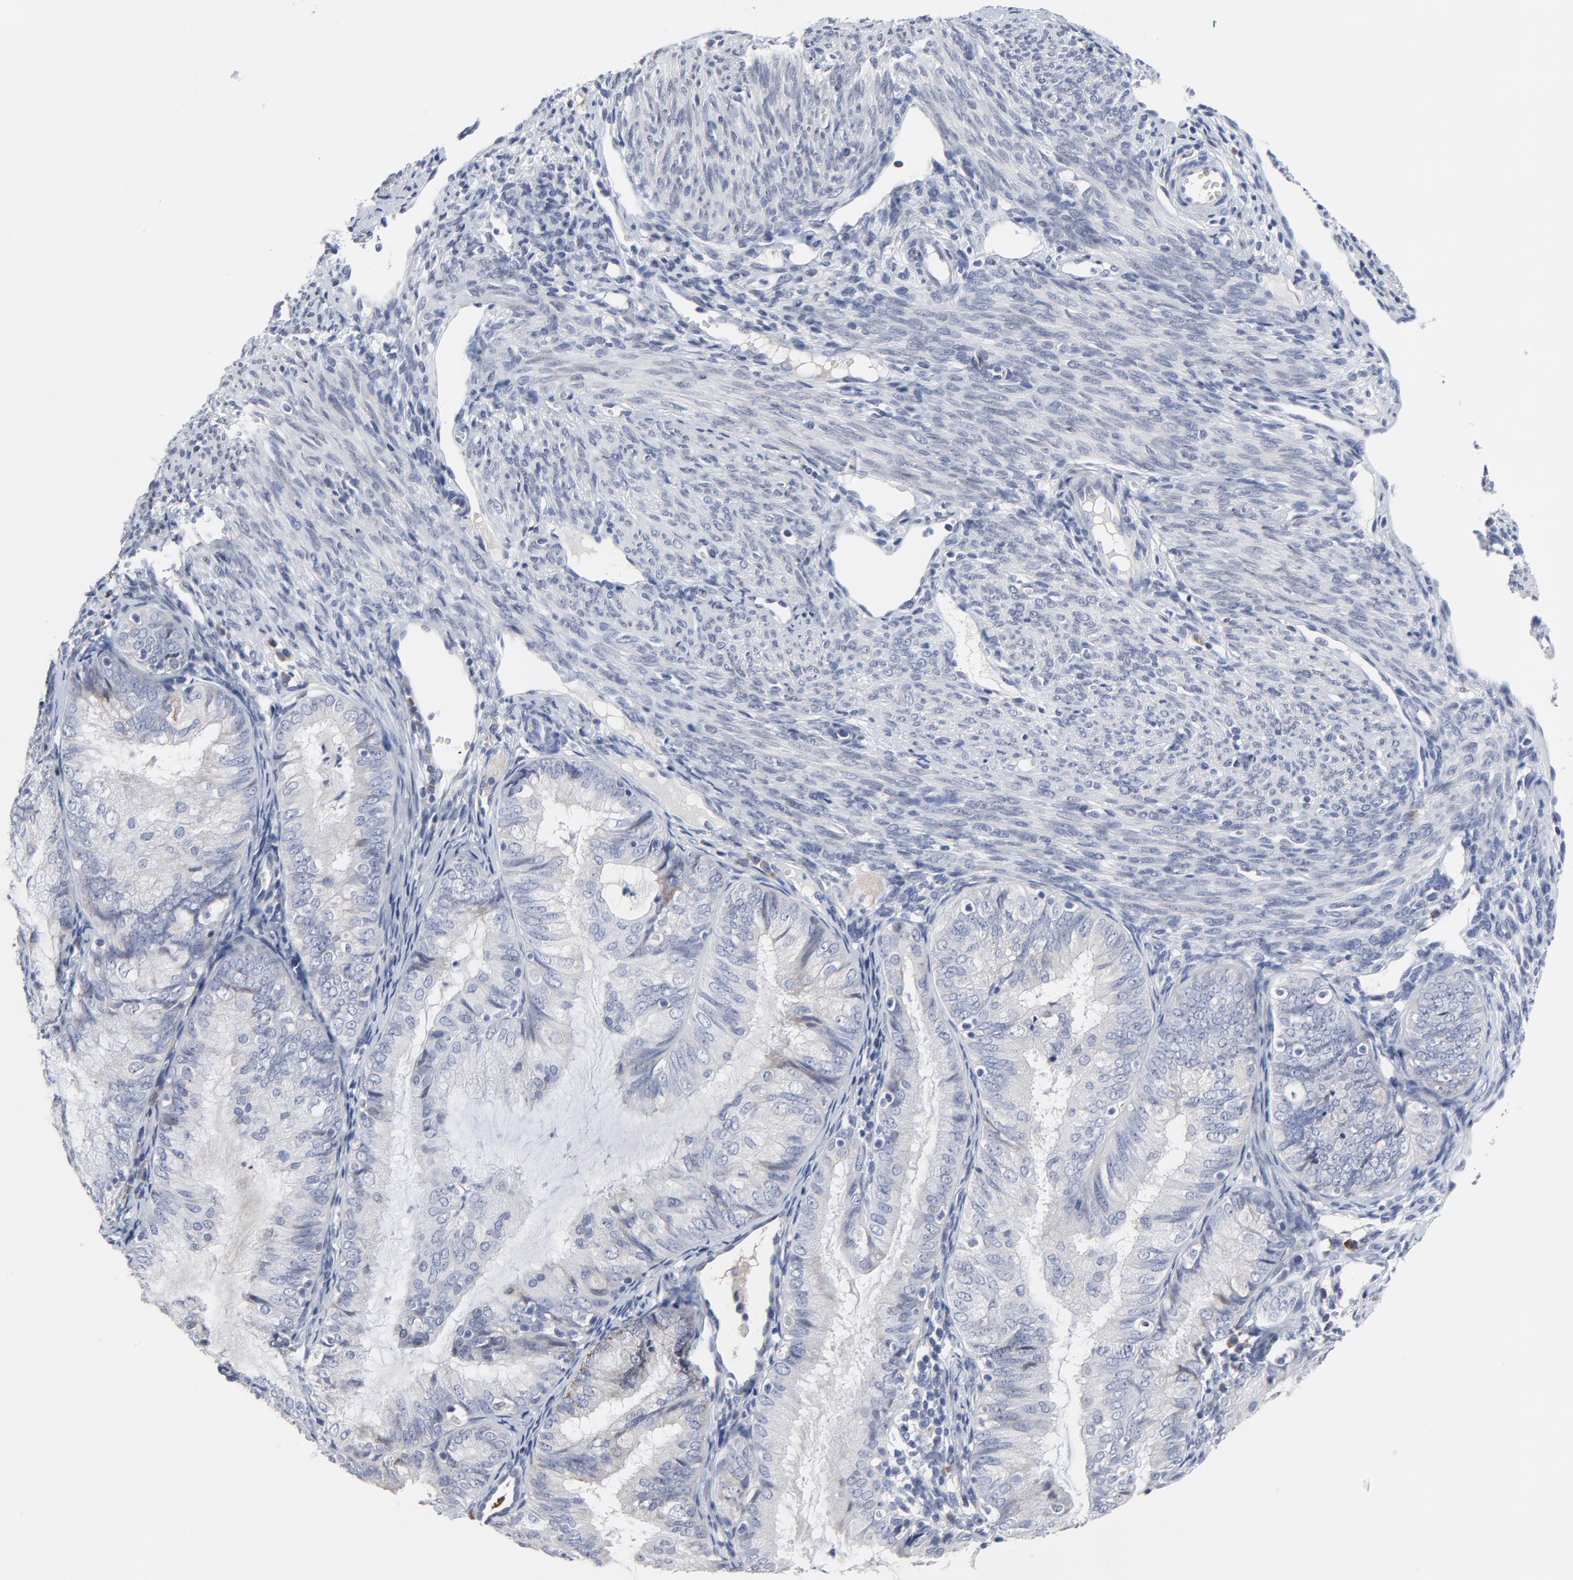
{"staining": {"intensity": "negative", "quantity": "none", "location": "none"}, "tissue": "endometrial cancer", "cell_type": "Tumor cells", "image_type": "cancer", "snomed": [{"axis": "morphology", "description": "Adenocarcinoma, NOS"}, {"axis": "topography", "description": "Endometrium"}], "caption": "Human adenocarcinoma (endometrial) stained for a protein using immunohistochemistry demonstrates no positivity in tumor cells.", "gene": "NLGN3", "patient": {"sex": "female", "age": 66}}